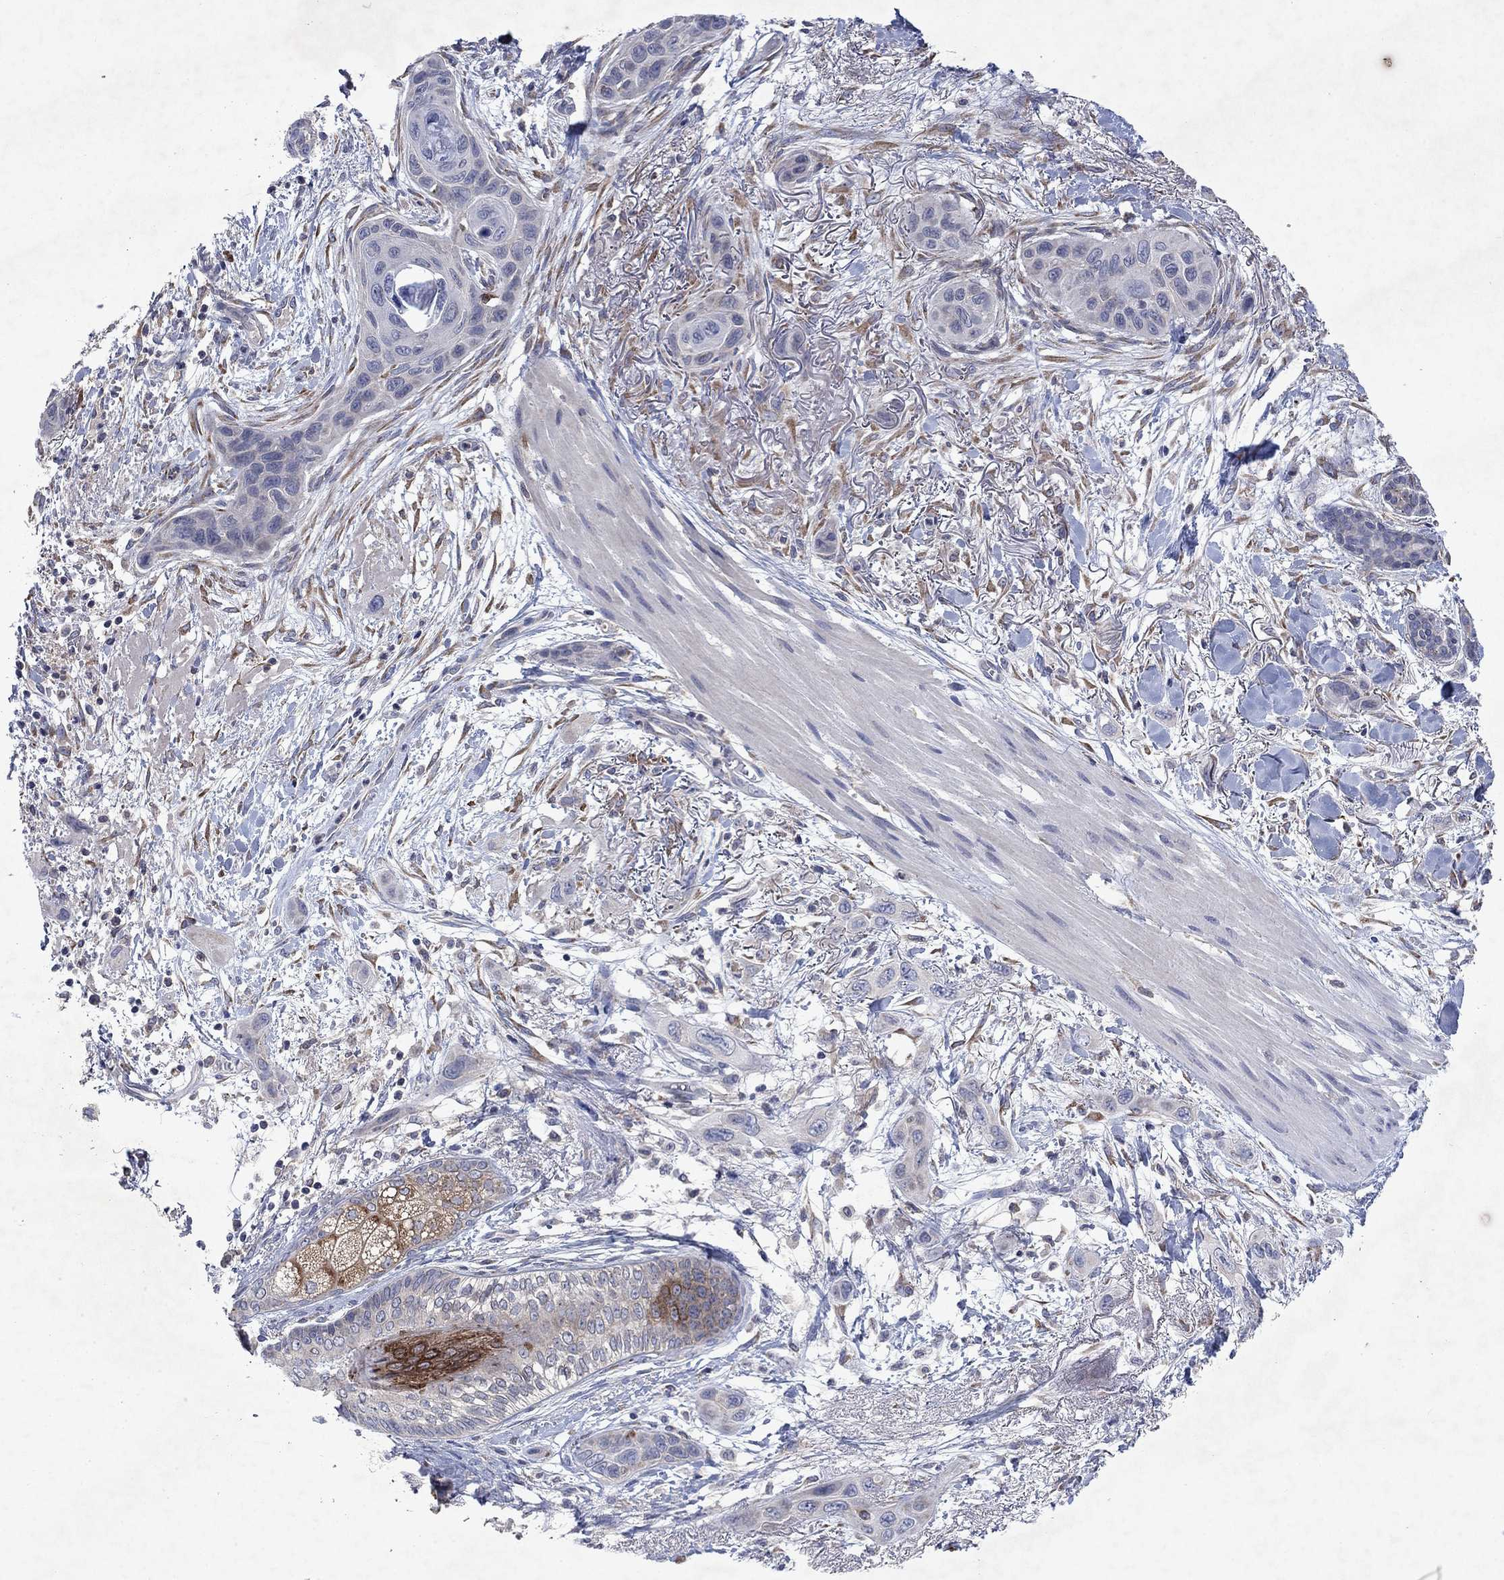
{"staining": {"intensity": "negative", "quantity": "none", "location": "none"}, "tissue": "skin cancer", "cell_type": "Tumor cells", "image_type": "cancer", "snomed": [{"axis": "morphology", "description": "Squamous cell carcinoma, NOS"}, {"axis": "topography", "description": "Skin"}], "caption": "The immunohistochemistry micrograph has no significant staining in tumor cells of skin cancer tissue.", "gene": "TMEM97", "patient": {"sex": "male", "age": 79}}